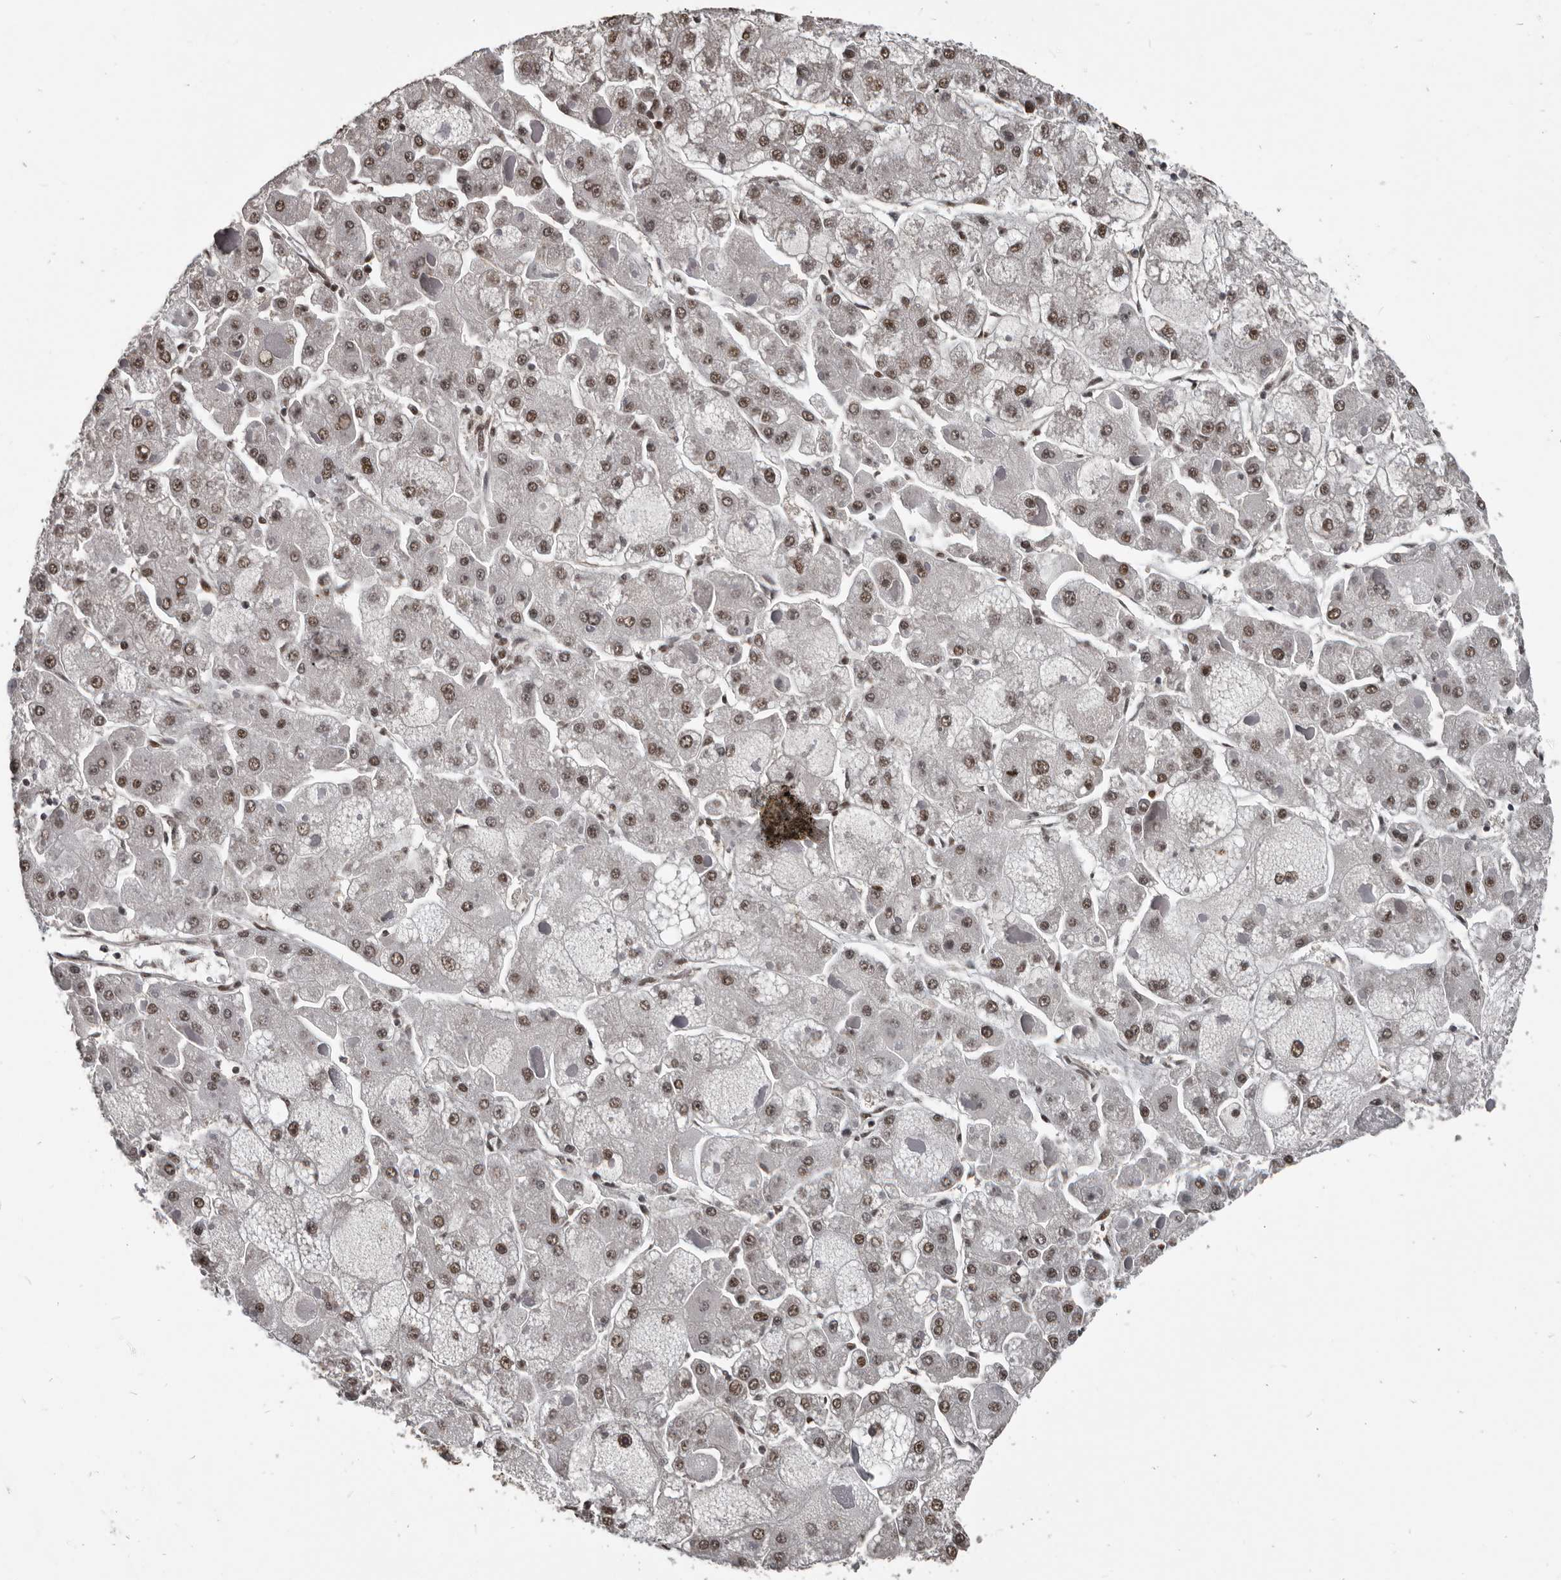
{"staining": {"intensity": "moderate", "quantity": ">75%", "location": "nuclear"}, "tissue": "liver cancer", "cell_type": "Tumor cells", "image_type": "cancer", "snomed": [{"axis": "morphology", "description": "Carcinoma, Hepatocellular, NOS"}, {"axis": "topography", "description": "Liver"}], "caption": "Immunohistochemistry histopathology image of human hepatocellular carcinoma (liver) stained for a protein (brown), which shows medium levels of moderate nuclear expression in about >75% of tumor cells.", "gene": "CHD1L", "patient": {"sex": "female", "age": 73}}